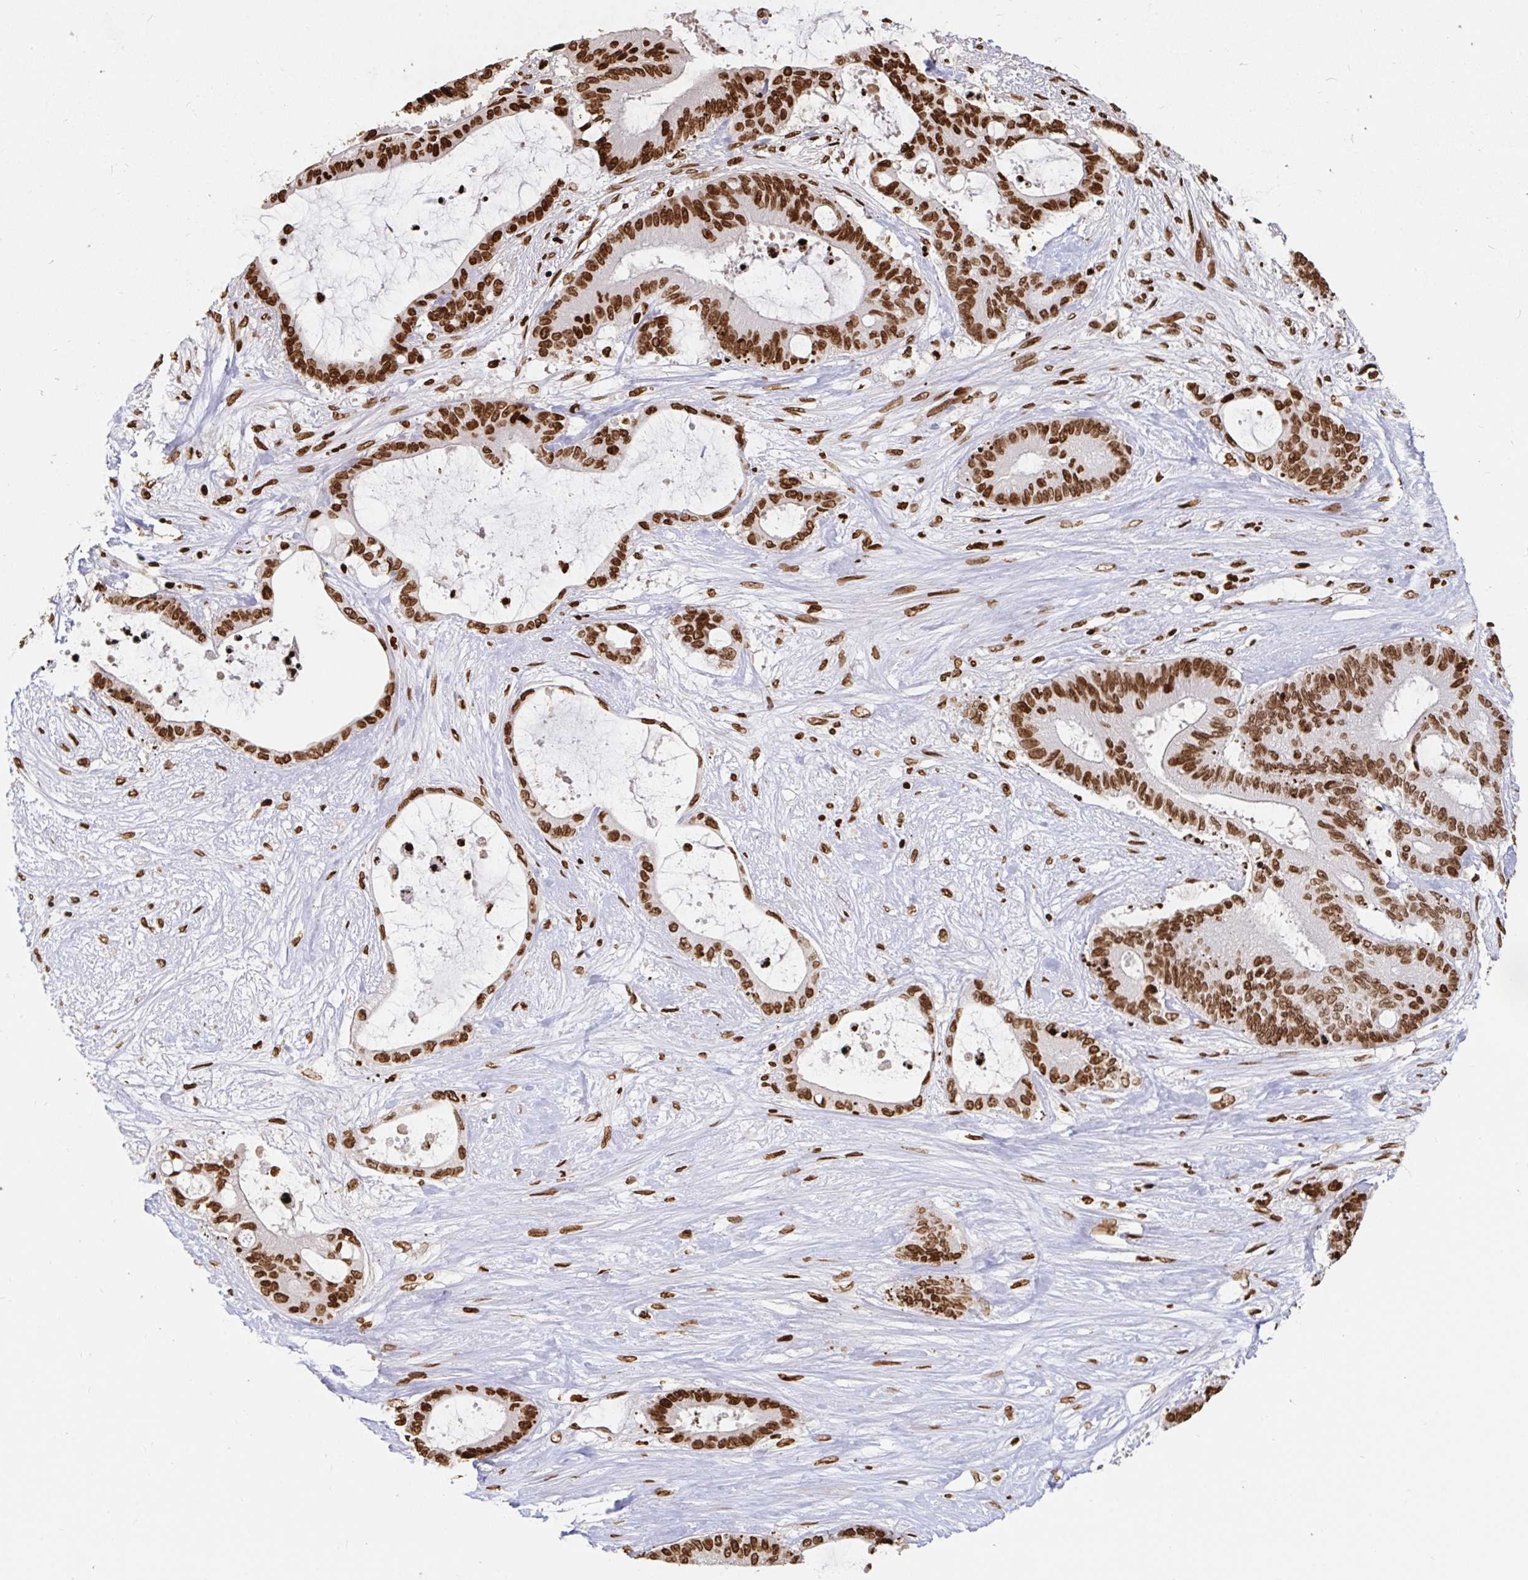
{"staining": {"intensity": "strong", "quantity": ">75%", "location": "nuclear"}, "tissue": "liver cancer", "cell_type": "Tumor cells", "image_type": "cancer", "snomed": [{"axis": "morphology", "description": "Normal tissue, NOS"}, {"axis": "morphology", "description": "Cholangiocarcinoma"}, {"axis": "topography", "description": "Liver"}, {"axis": "topography", "description": "Peripheral nerve tissue"}], "caption": "Approximately >75% of tumor cells in cholangiocarcinoma (liver) display strong nuclear protein positivity as visualized by brown immunohistochemical staining.", "gene": "H2BC5", "patient": {"sex": "female", "age": 73}}